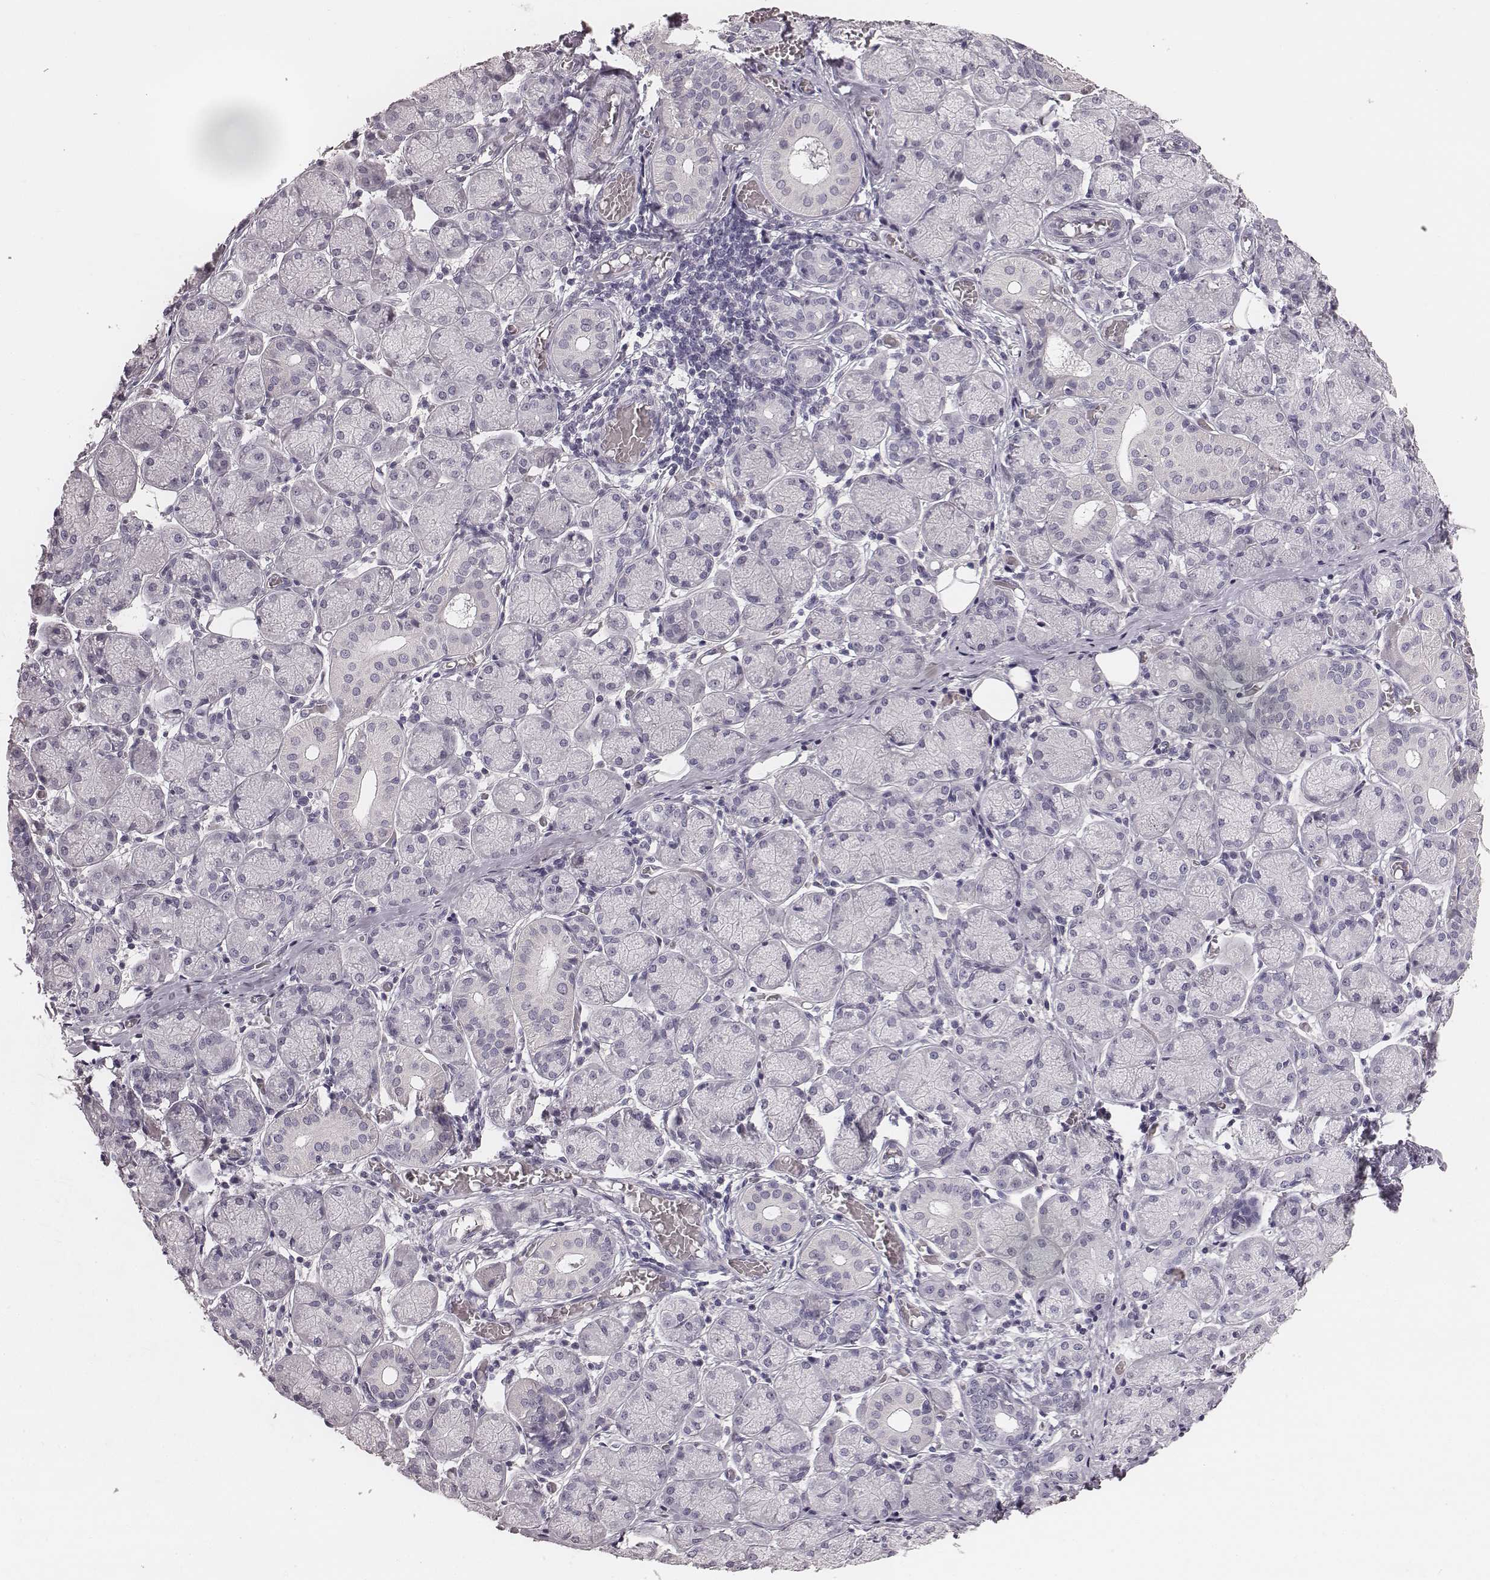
{"staining": {"intensity": "negative", "quantity": "none", "location": "none"}, "tissue": "salivary gland", "cell_type": "Glandular cells", "image_type": "normal", "snomed": [{"axis": "morphology", "description": "Normal tissue, NOS"}, {"axis": "topography", "description": "Salivary gland"}, {"axis": "topography", "description": "Peripheral nerve tissue"}], "caption": "This is an immunohistochemistry image of unremarkable human salivary gland. There is no expression in glandular cells.", "gene": "CSHL1", "patient": {"sex": "female", "age": 24}}